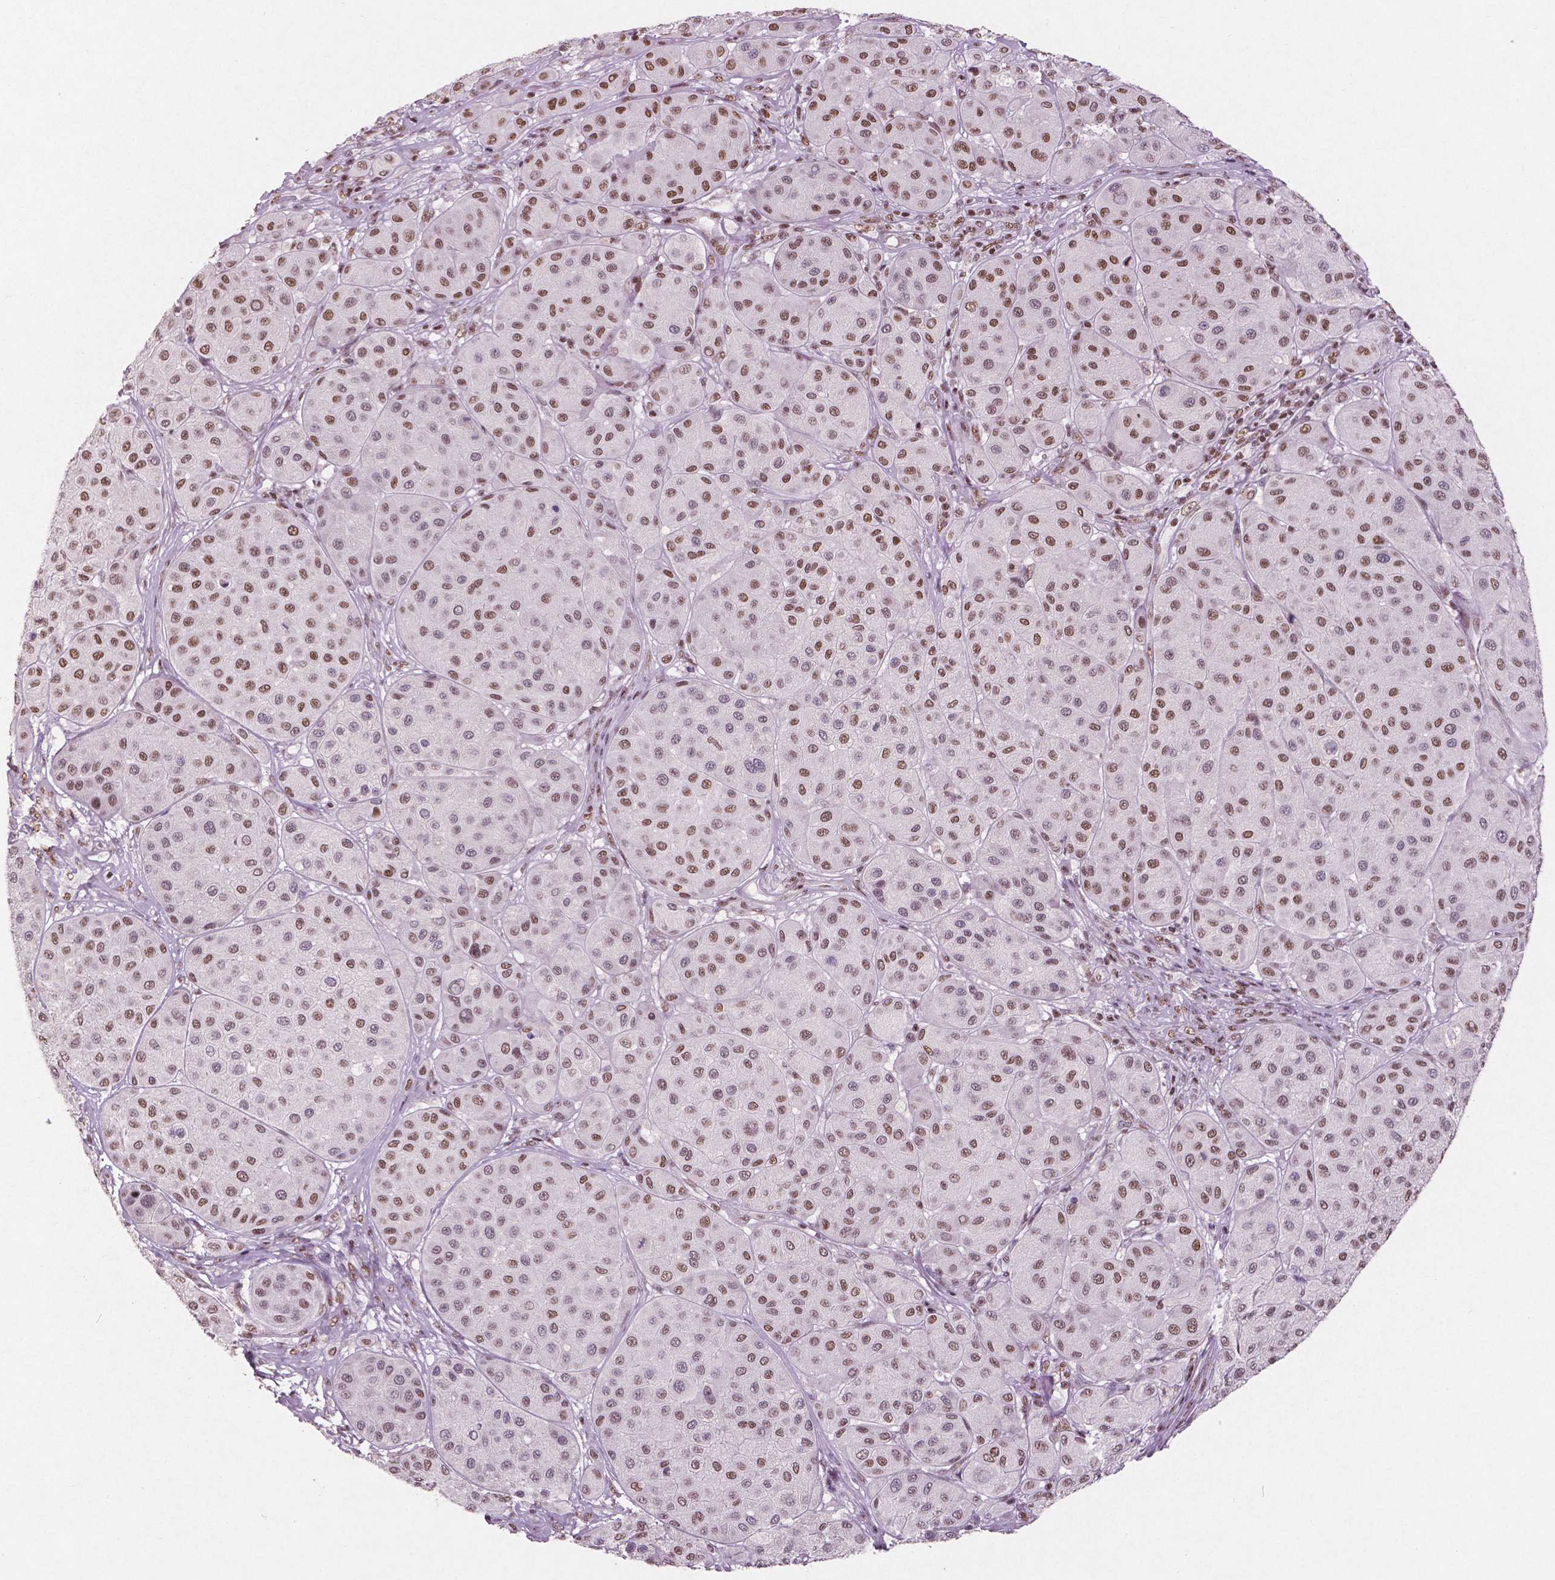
{"staining": {"intensity": "moderate", "quantity": ">75%", "location": "nuclear"}, "tissue": "melanoma", "cell_type": "Tumor cells", "image_type": "cancer", "snomed": [{"axis": "morphology", "description": "Malignant melanoma, Metastatic site"}, {"axis": "topography", "description": "Smooth muscle"}], "caption": "Melanoma tissue displays moderate nuclear positivity in about >75% of tumor cells", "gene": "BRD4", "patient": {"sex": "male", "age": 41}}